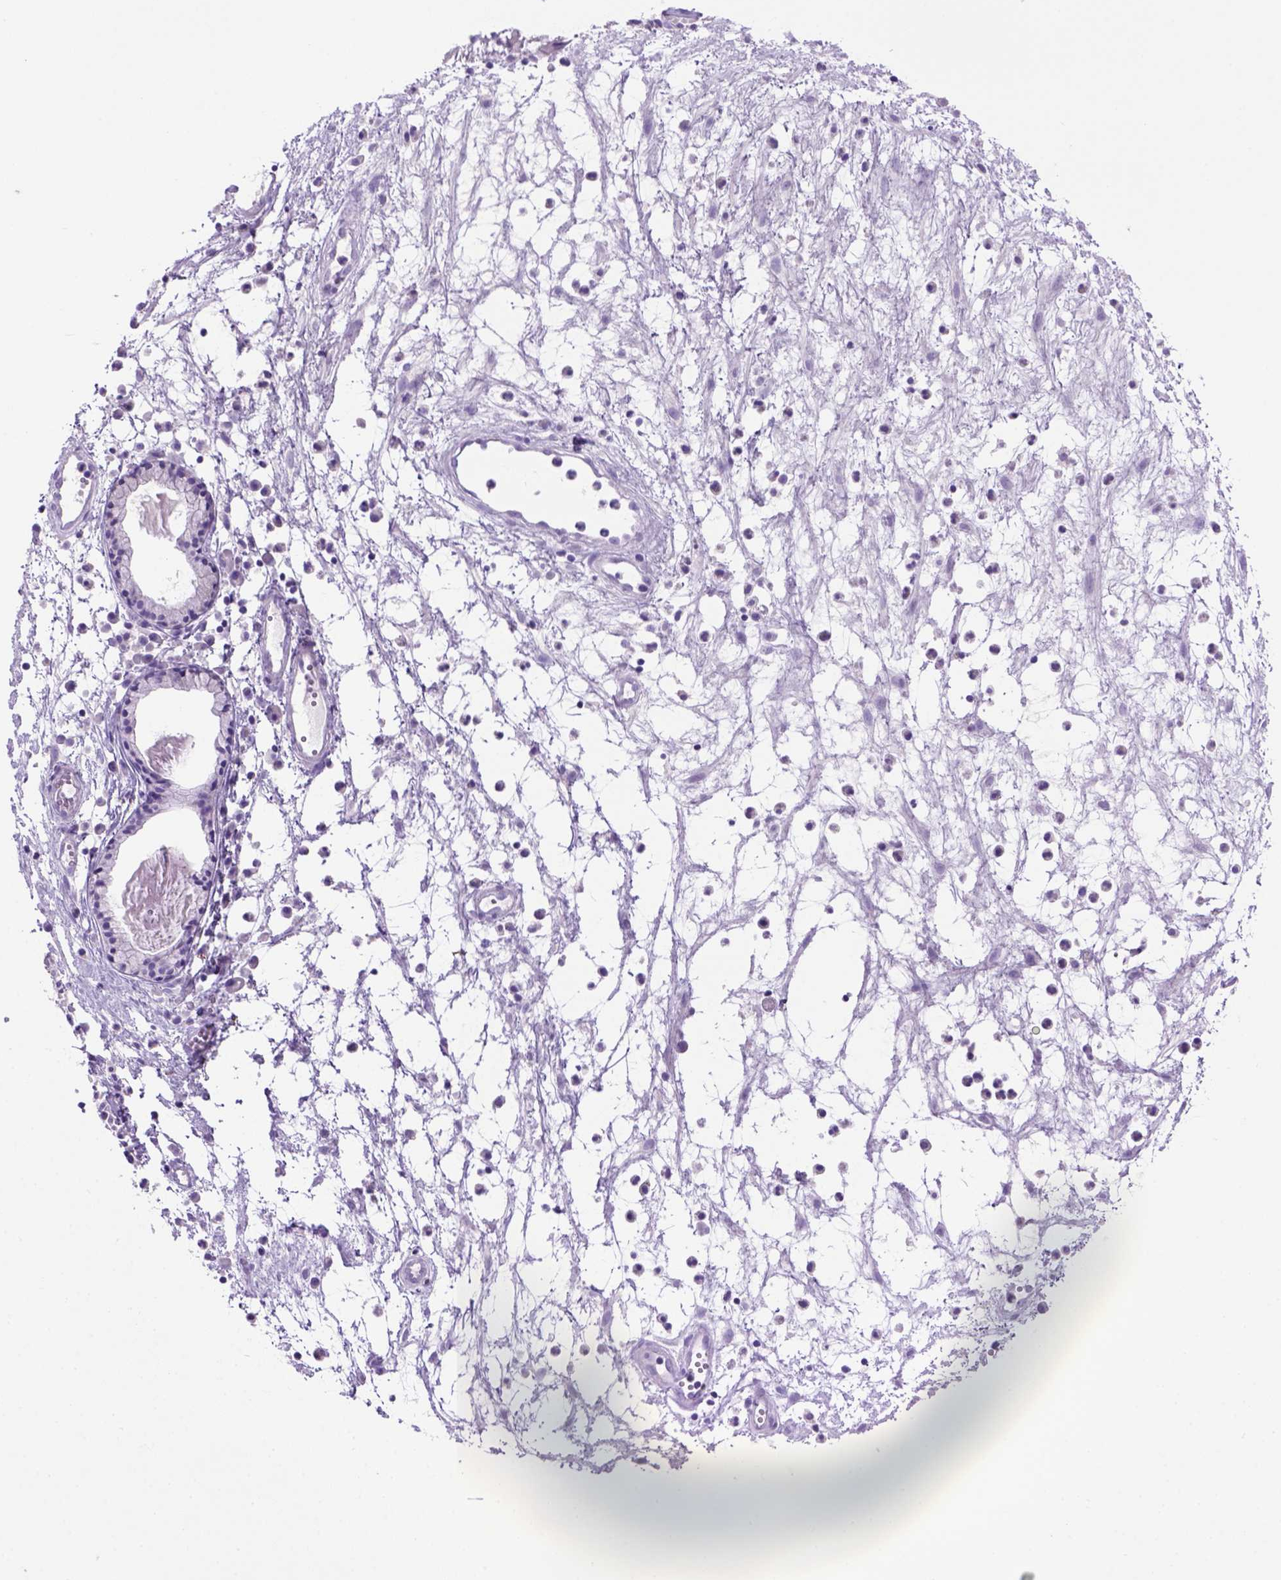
{"staining": {"intensity": "negative", "quantity": "none", "location": "none"}, "tissue": "nasopharynx", "cell_type": "Respiratory epithelial cells", "image_type": "normal", "snomed": [{"axis": "morphology", "description": "Normal tissue, NOS"}, {"axis": "topography", "description": "Nasopharynx"}], "caption": "Protein analysis of normal nasopharynx exhibits no significant positivity in respiratory epithelial cells.", "gene": "SIRPD", "patient": {"sex": "male", "age": 31}}